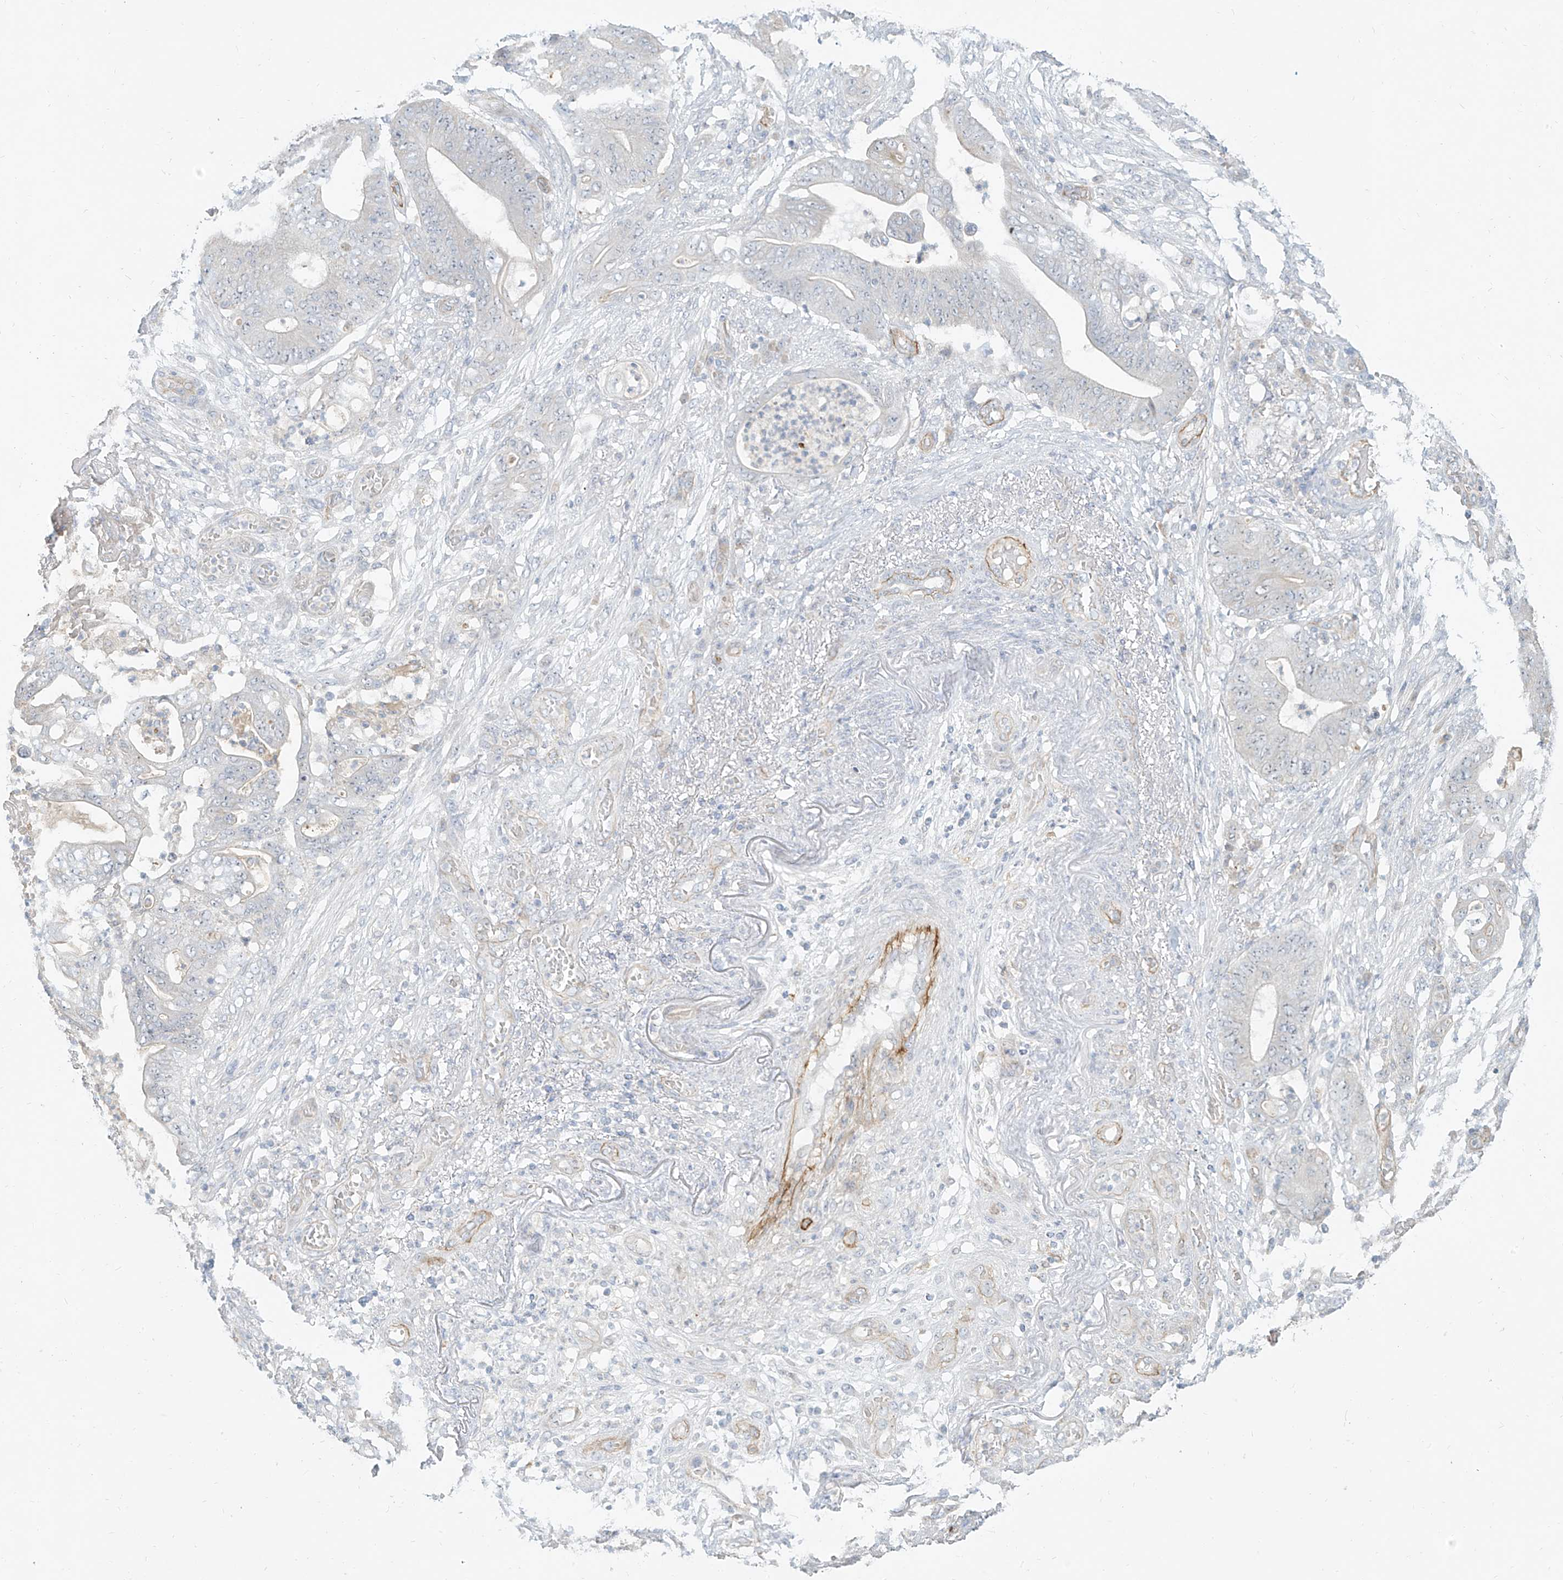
{"staining": {"intensity": "negative", "quantity": "none", "location": "none"}, "tissue": "stomach cancer", "cell_type": "Tumor cells", "image_type": "cancer", "snomed": [{"axis": "morphology", "description": "Adenocarcinoma, NOS"}, {"axis": "topography", "description": "Stomach"}], "caption": "This is a image of immunohistochemistry staining of stomach cancer (adenocarcinoma), which shows no positivity in tumor cells.", "gene": "C2orf42", "patient": {"sex": "female", "age": 73}}